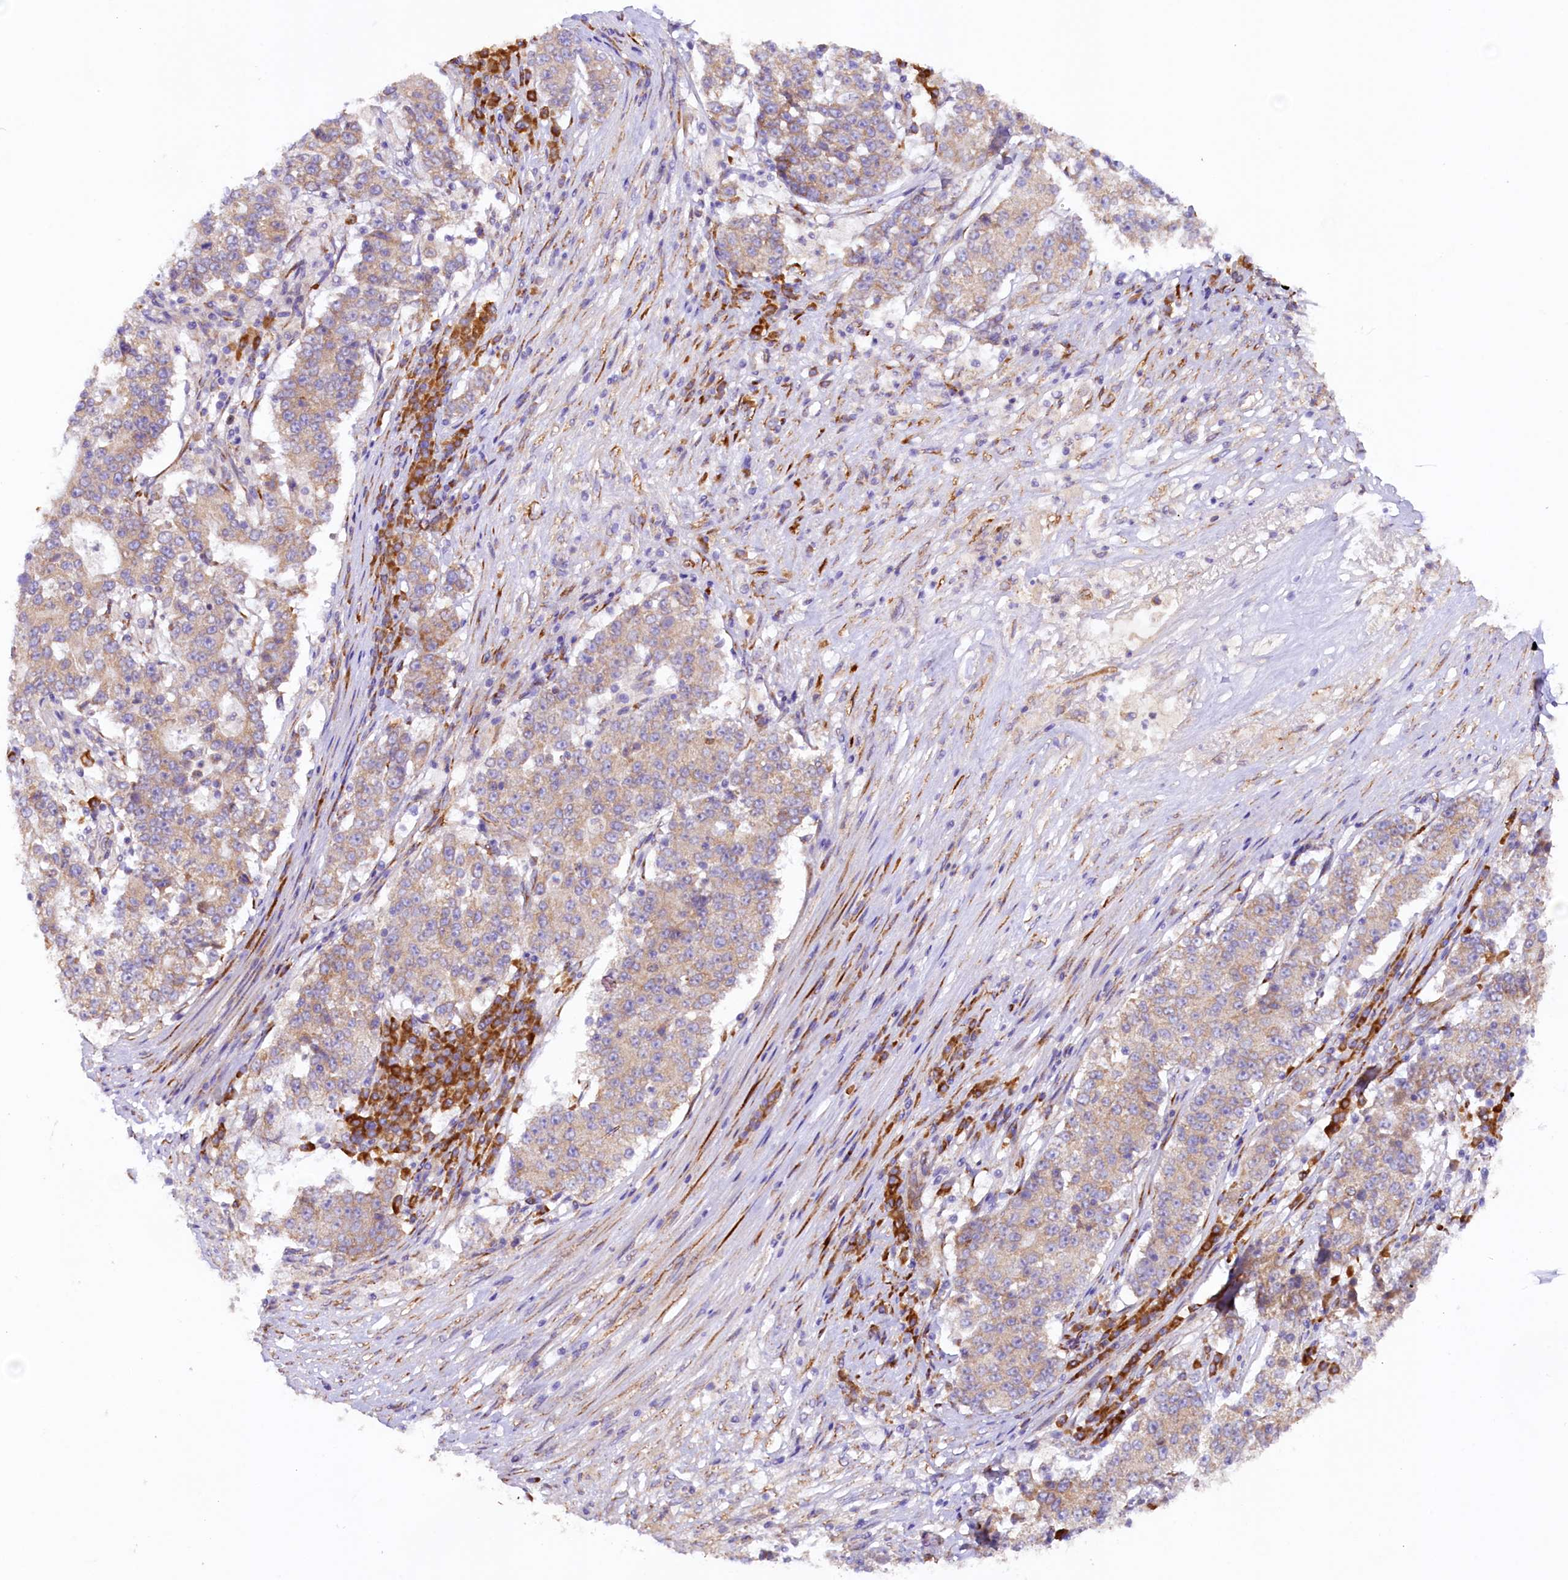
{"staining": {"intensity": "weak", "quantity": "25%-75%", "location": "cytoplasmic/membranous"}, "tissue": "stomach cancer", "cell_type": "Tumor cells", "image_type": "cancer", "snomed": [{"axis": "morphology", "description": "Adenocarcinoma, NOS"}, {"axis": "topography", "description": "Stomach"}], "caption": "The immunohistochemical stain labels weak cytoplasmic/membranous positivity in tumor cells of adenocarcinoma (stomach) tissue.", "gene": "SSC5D", "patient": {"sex": "male", "age": 59}}